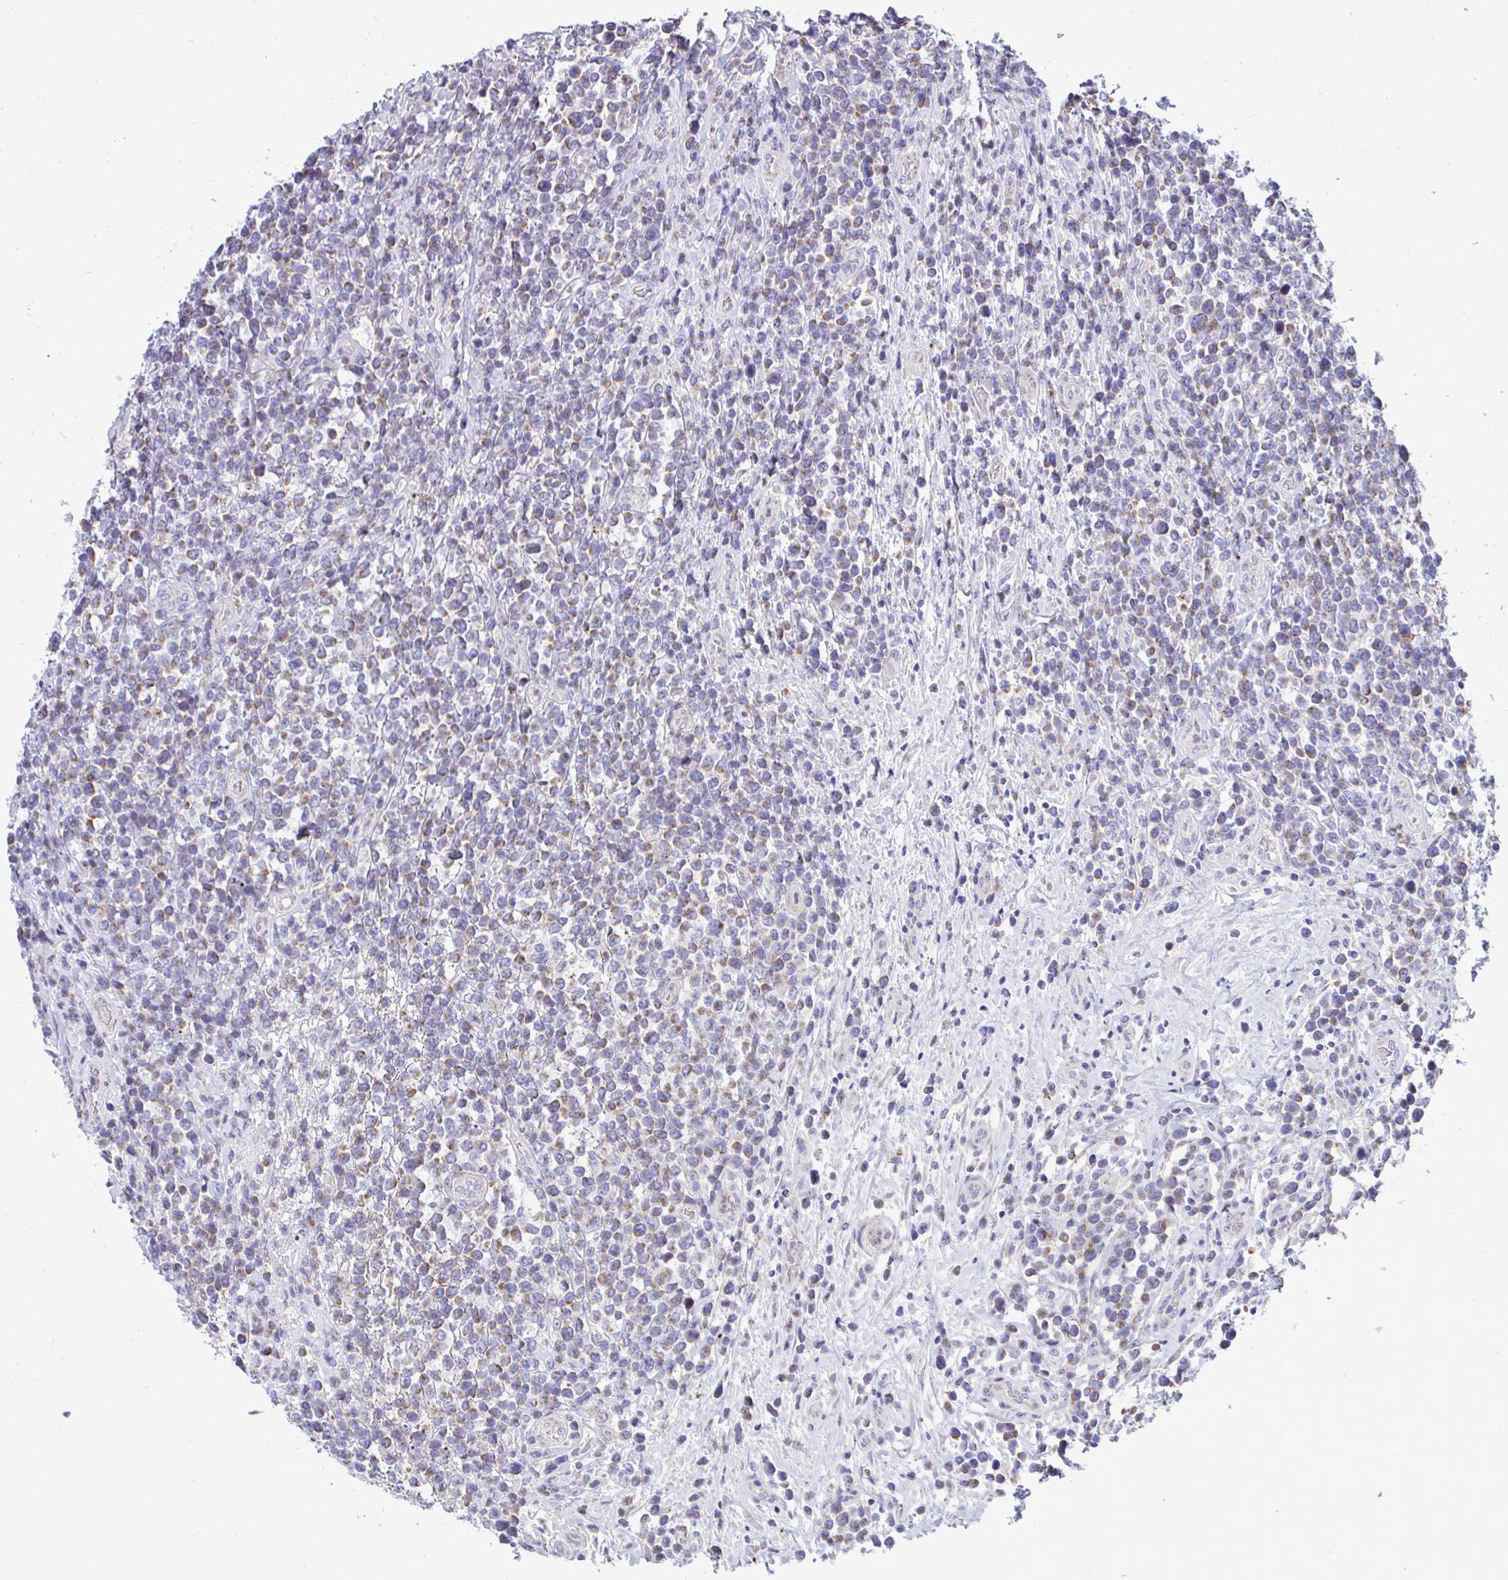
{"staining": {"intensity": "weak", "quantity": "25%-75%", "location": "cytoplasmic/membranous"}, "tissue": "lymphoma", "cell_type": "Tumor cells", "image_type": "cancer", "snomed": [{"axis": "morphology", "description": "Malignant lymphoma, non-Hodgkin's type, High grade"}, {"axis": "topography", "description": "Soft tissue"}], "caption": "Tumor cells reveal low levels of weak cytoplasmic/membranous positivity in approximately 25%-75% of cells in human lymphoma.", "gene": "MRPS16", "patient": {"sex": "female", "age": 56}}